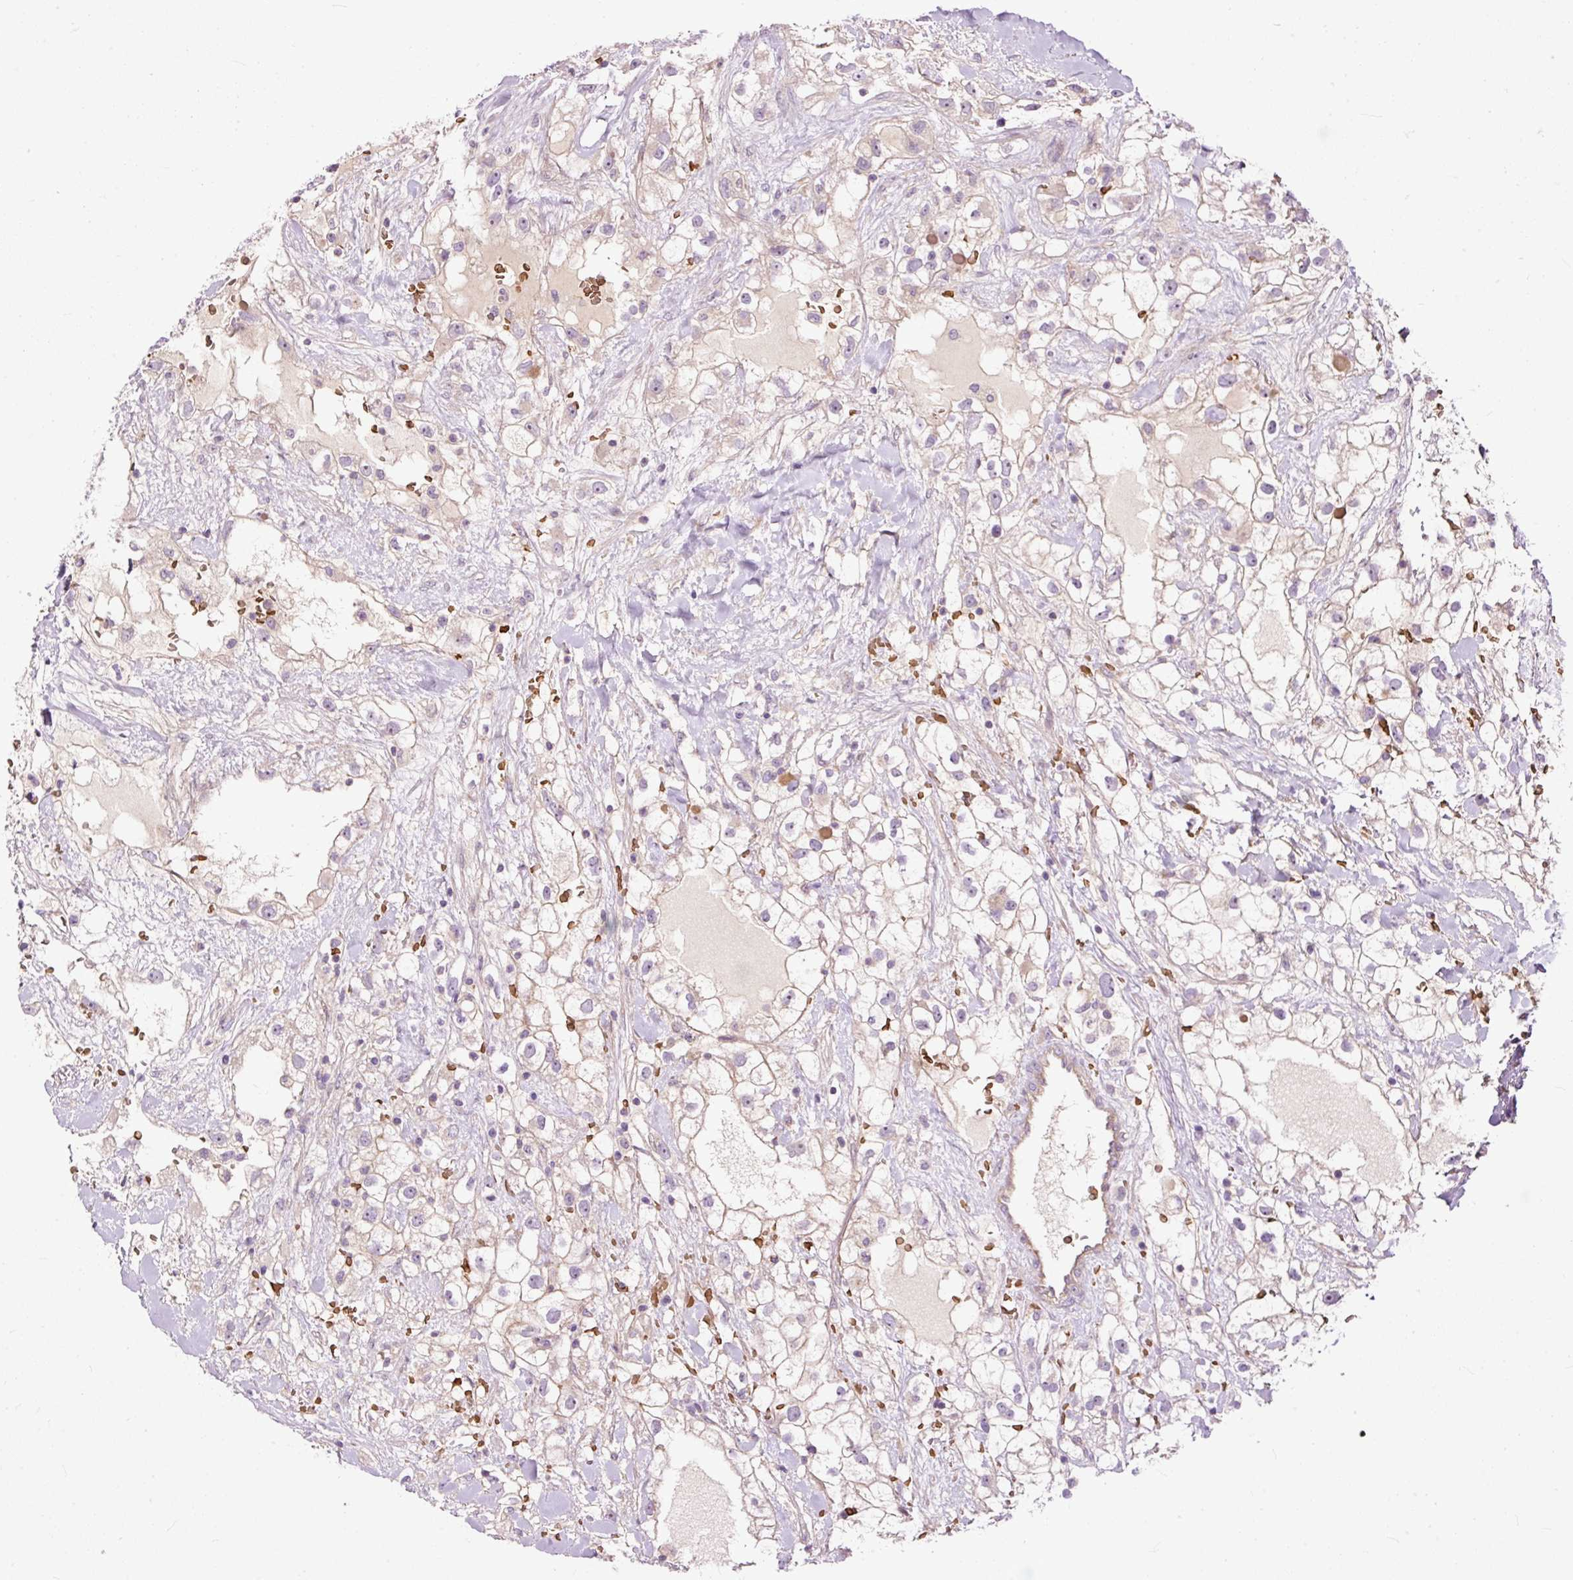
{"staining": {"intensity": "weak", "quantity": "<25%", "location": "cytoplasmic/membranous"}, "tissue": "renal cancer", "cell_type": "Tumor cells", "image_type": "cancer", "snomed": [{"axis": "morphology", "description": "Adenocarcinoma, NOS"}, {"axis": "topography", "description": "Kidney"}], "caption": "An image of human renal cancer is negative for staining in tumor cells. (Stains: DAB immunohistochemistry (IHC) with hematoxylin counter stain, Microscopy: brightfield microscopy at high magnification).", "gene": "USHBP1", "patient": {"sex": "male", "age": 59}}